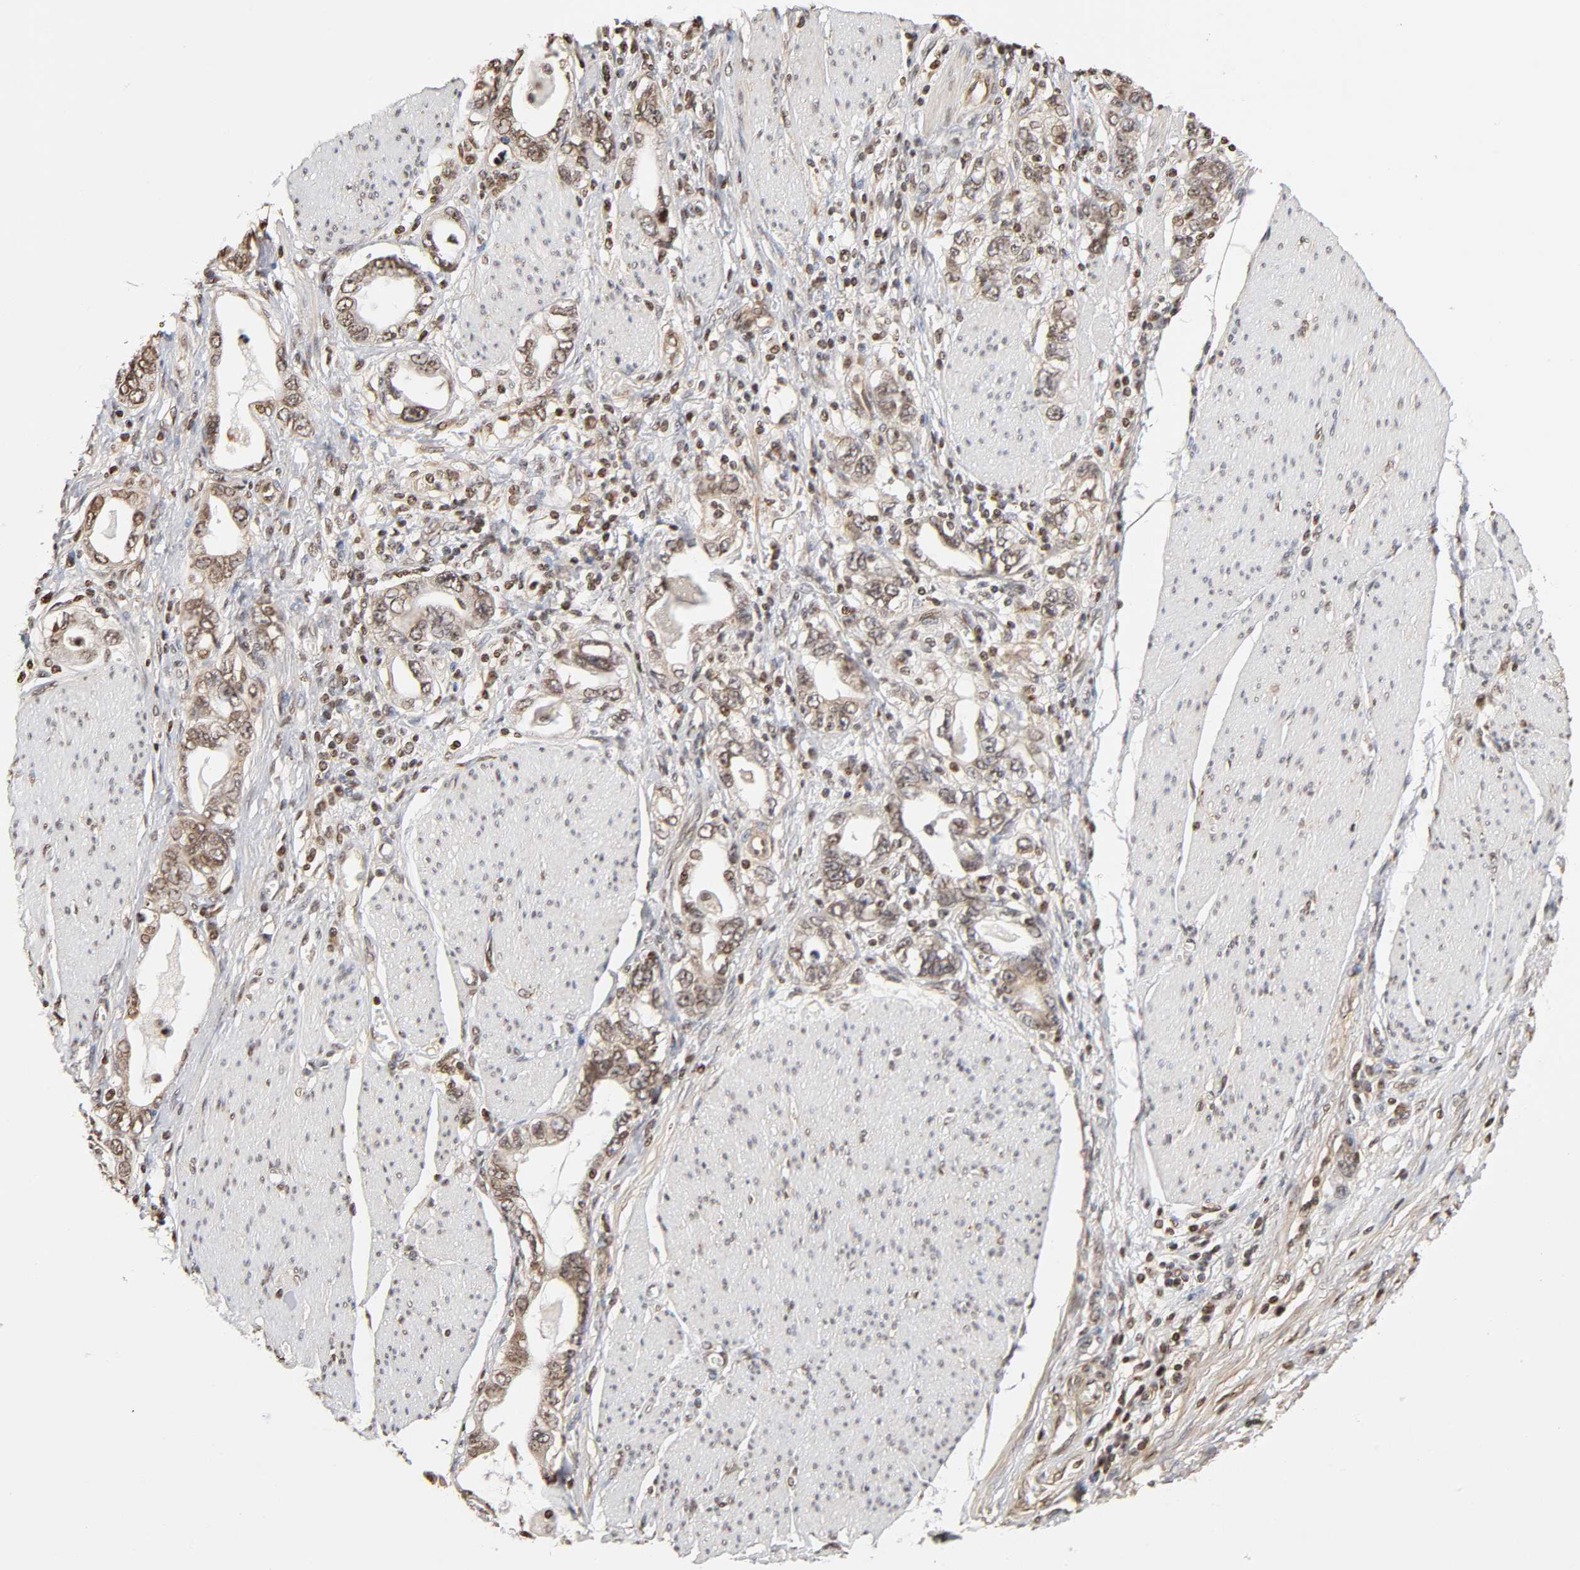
{"staining": {"intensity": "weak", "quantity": ">75%", "location": "cytoplasmic/membranous,nuclear"}, "tissue": "stomach cancer", "cell_type": "Tumor cells", "image_type": "cancer", "snomed": [{"axis": "morphology", "description": "Adenocarcinoma, NOS"}, {"axis": "topography", "description": "Stomach, lower"}], "caption": "The histopathology image exhibits a brown stain indicating the presence of a protein in the cytoplasmic/membranous and nuclear of tumor cells in stomach cancer (adenocarcinoma).", "gene": "ITGAV", "patient": {"sex": "female", "age": 93}}